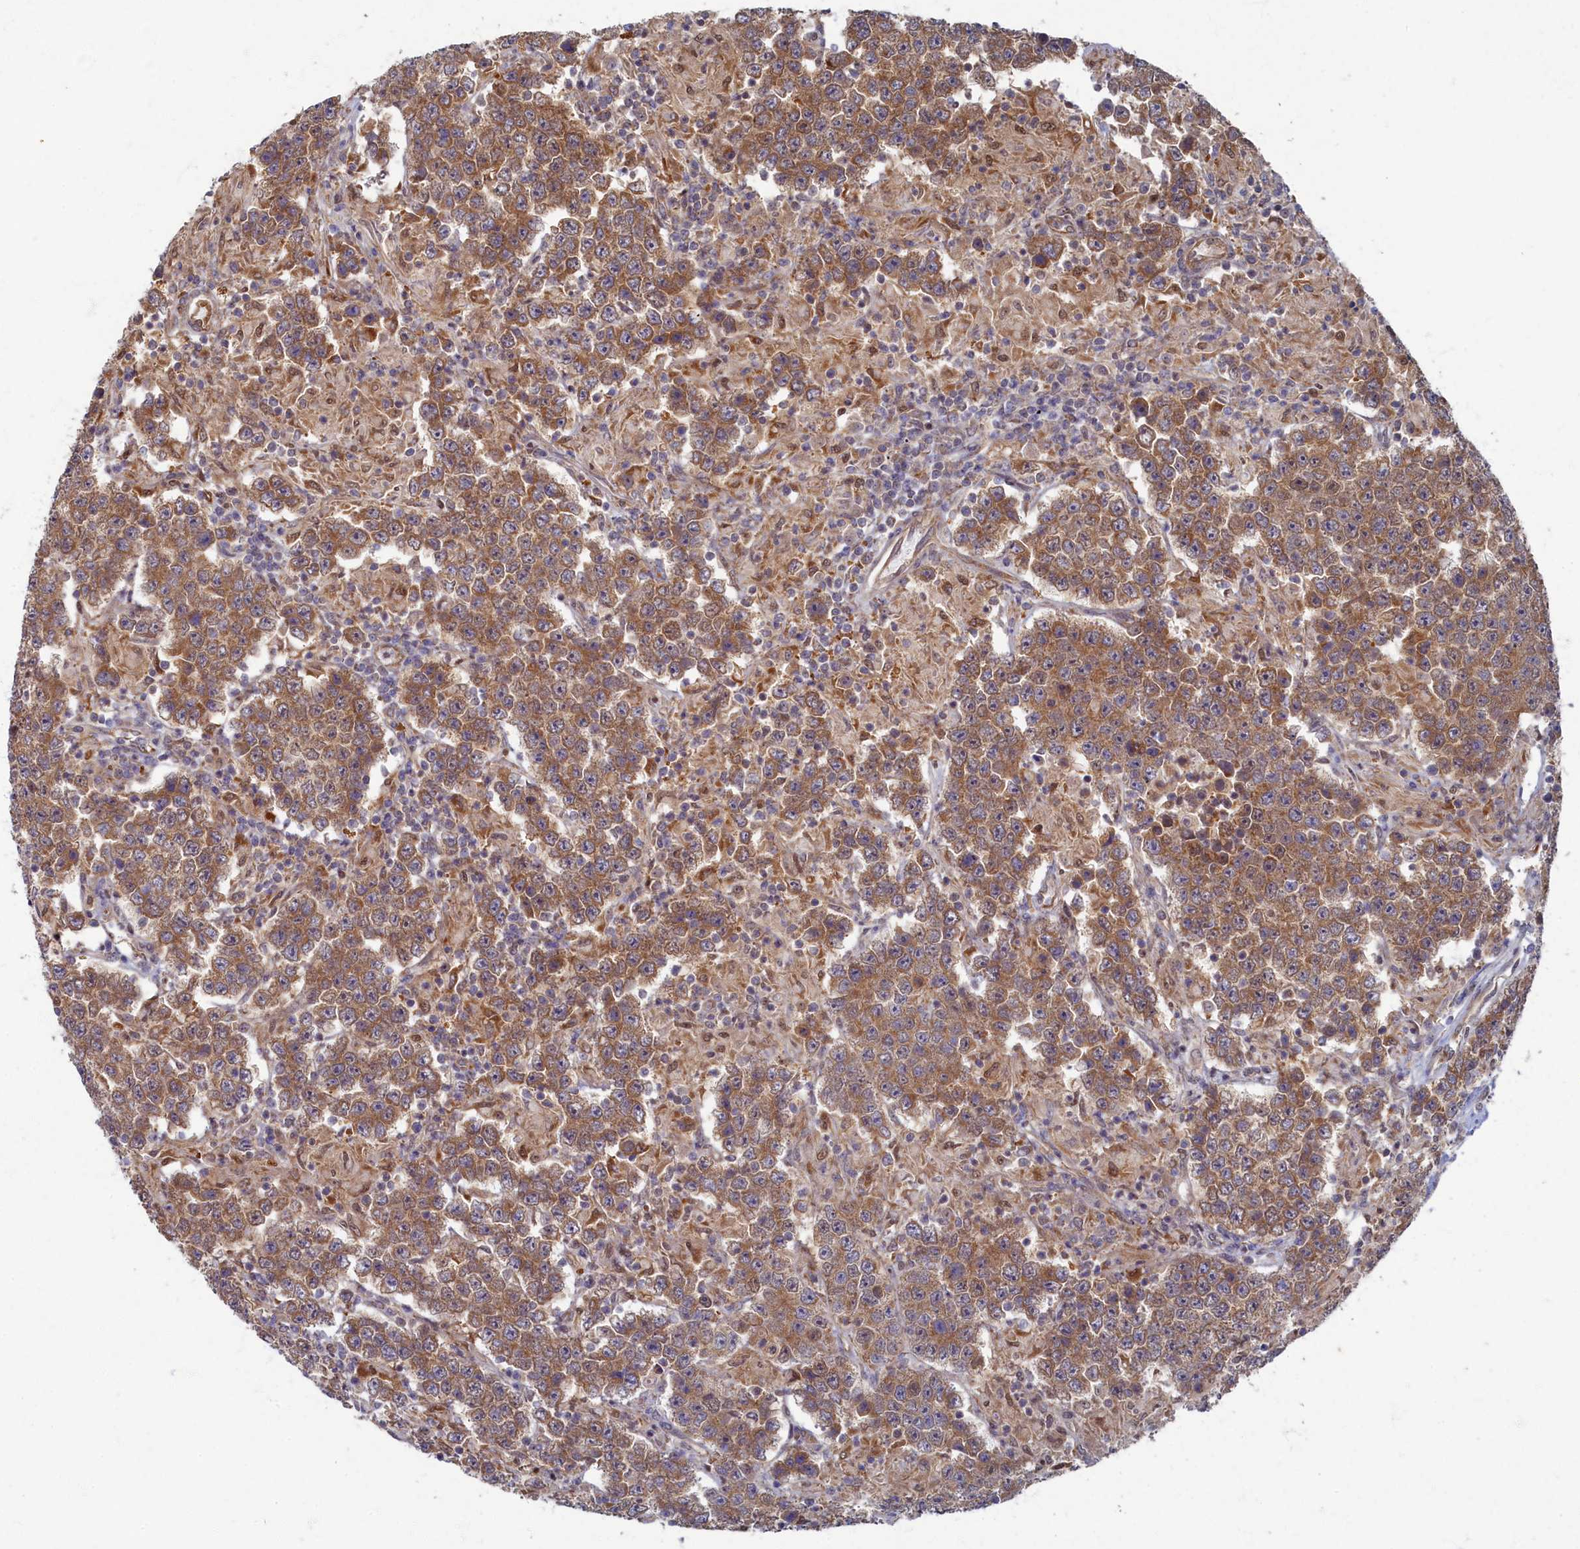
{"staining": {"intensity": "moderate", "quantity": ">75%", "location": "cytoplasmic/membranous"}, "tissue": "testis cancer", "cell_type": "Tumor cells", "image_type": "cancer", "snomed": [{"axis": "morphology", "description": "Normal tissue, NOS"}, {"axis": "morphology", "description": "Urothelial carcinoma, High grade"}, {"axis": "morphology", "description": "Seminoma, NOS"}, {"axis": "morphology", "description": "Carcinoma, Embryonal, NOS"}, {"axis": "topography", "description": "Urinary bladder"}, {"axis": "topography", "description": "Testis"}], "caption": "Testis cancer (seminoma) stained with a brown dye reveals moderate cytoplasmic/membranous positive positivity in about >75% of tumor cells.", "gene": "WDR59", "patient": {"sex": "male", "age": 41}}